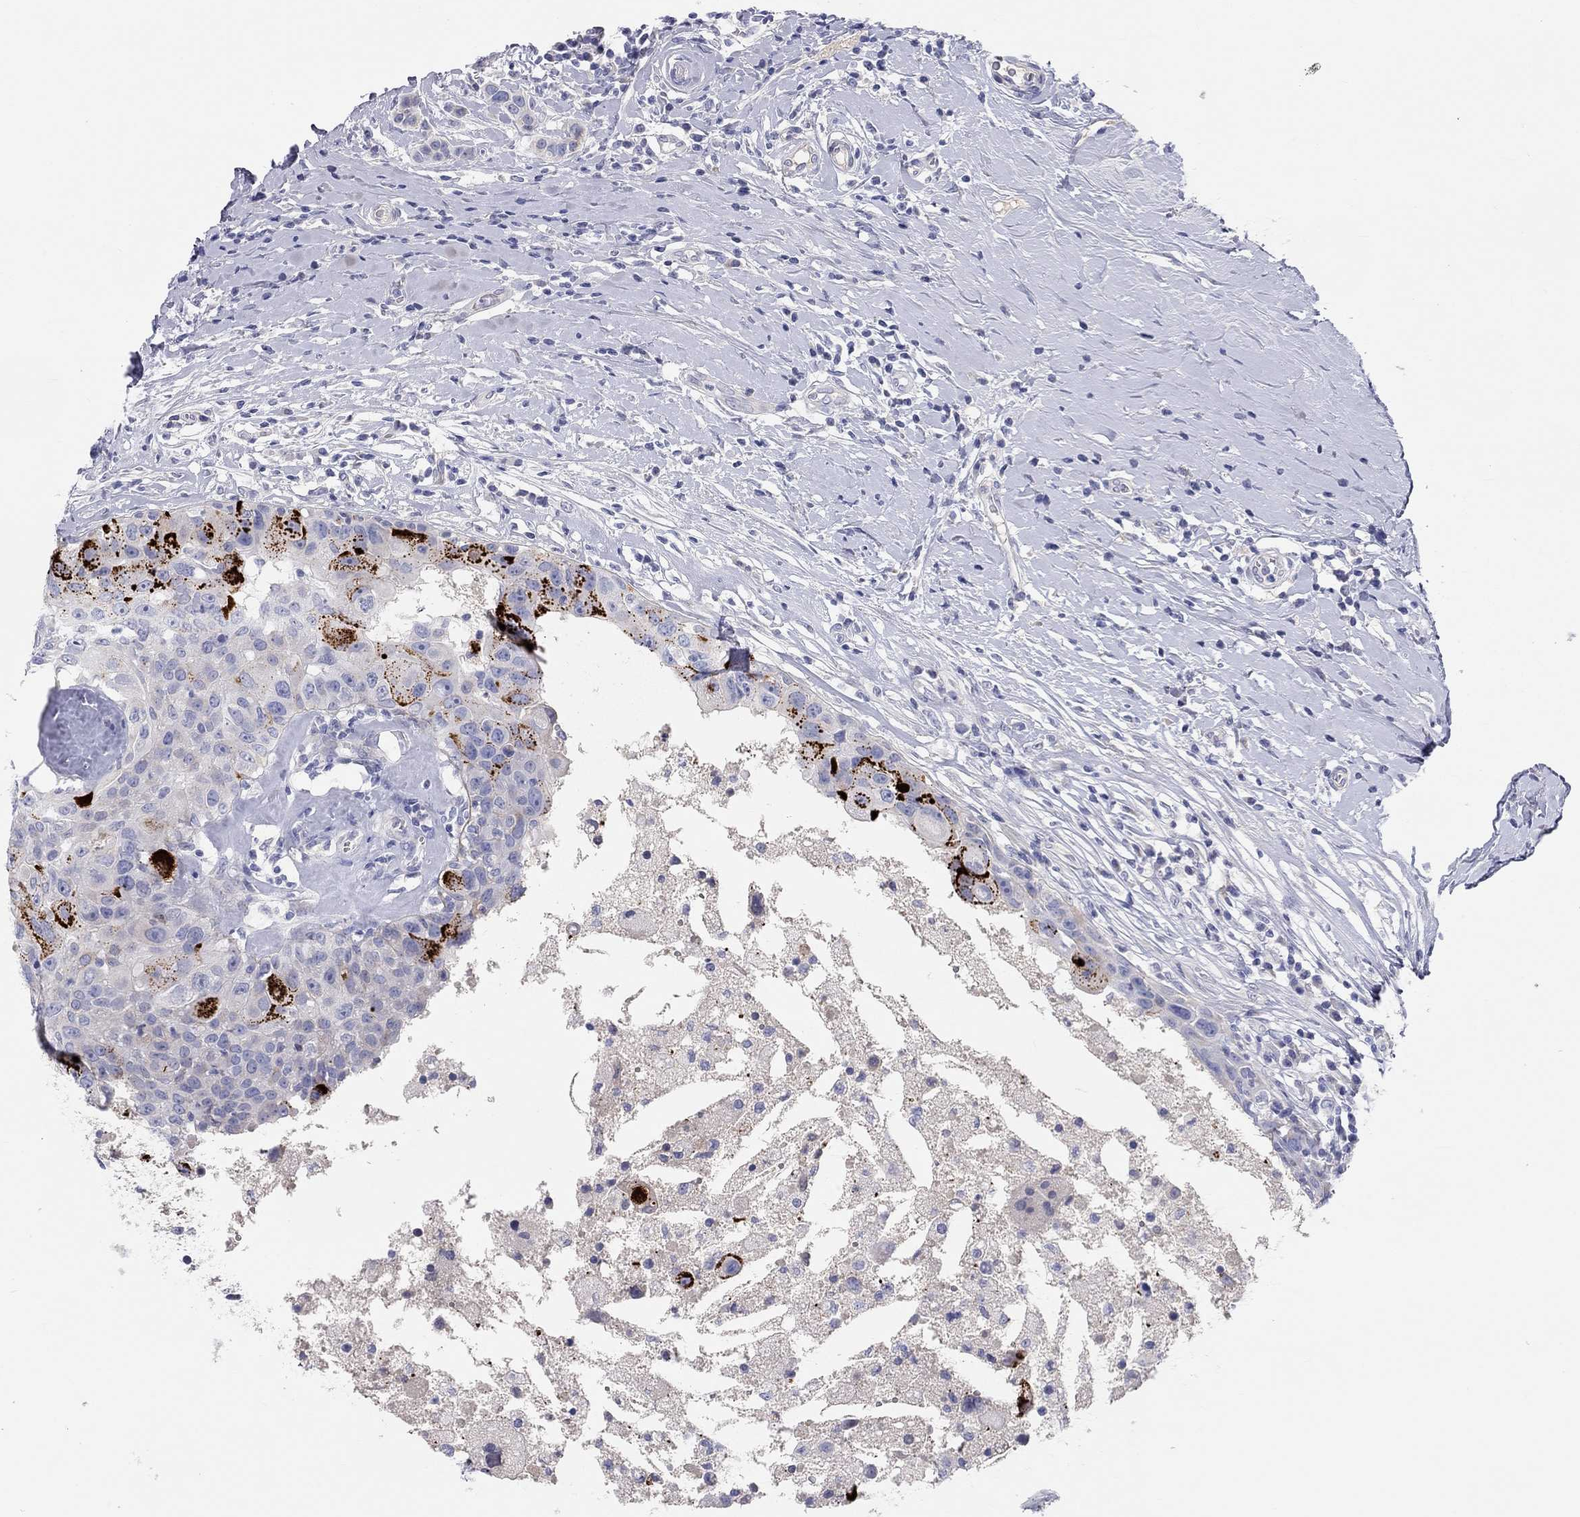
{"staining": {"intensity": "negative", "quantity": "none", "location": "none"}, "tissue": "breast cancer", "cell_type": "Tumor cells", "image_type": "cancer", "snomed": [{"axis": "morphology", "description": "Duct carcinoma"}, {"axis": "topography", "description": "Breast"}], "caption": "DAB (3,3'-diaminobenzidine) immunohistochemical staining of breast intraductal carcinoma reveals no significant positivity in tumor cells.", "gene": "ST7L", "patient": {"sex": "female", "age": 27}}